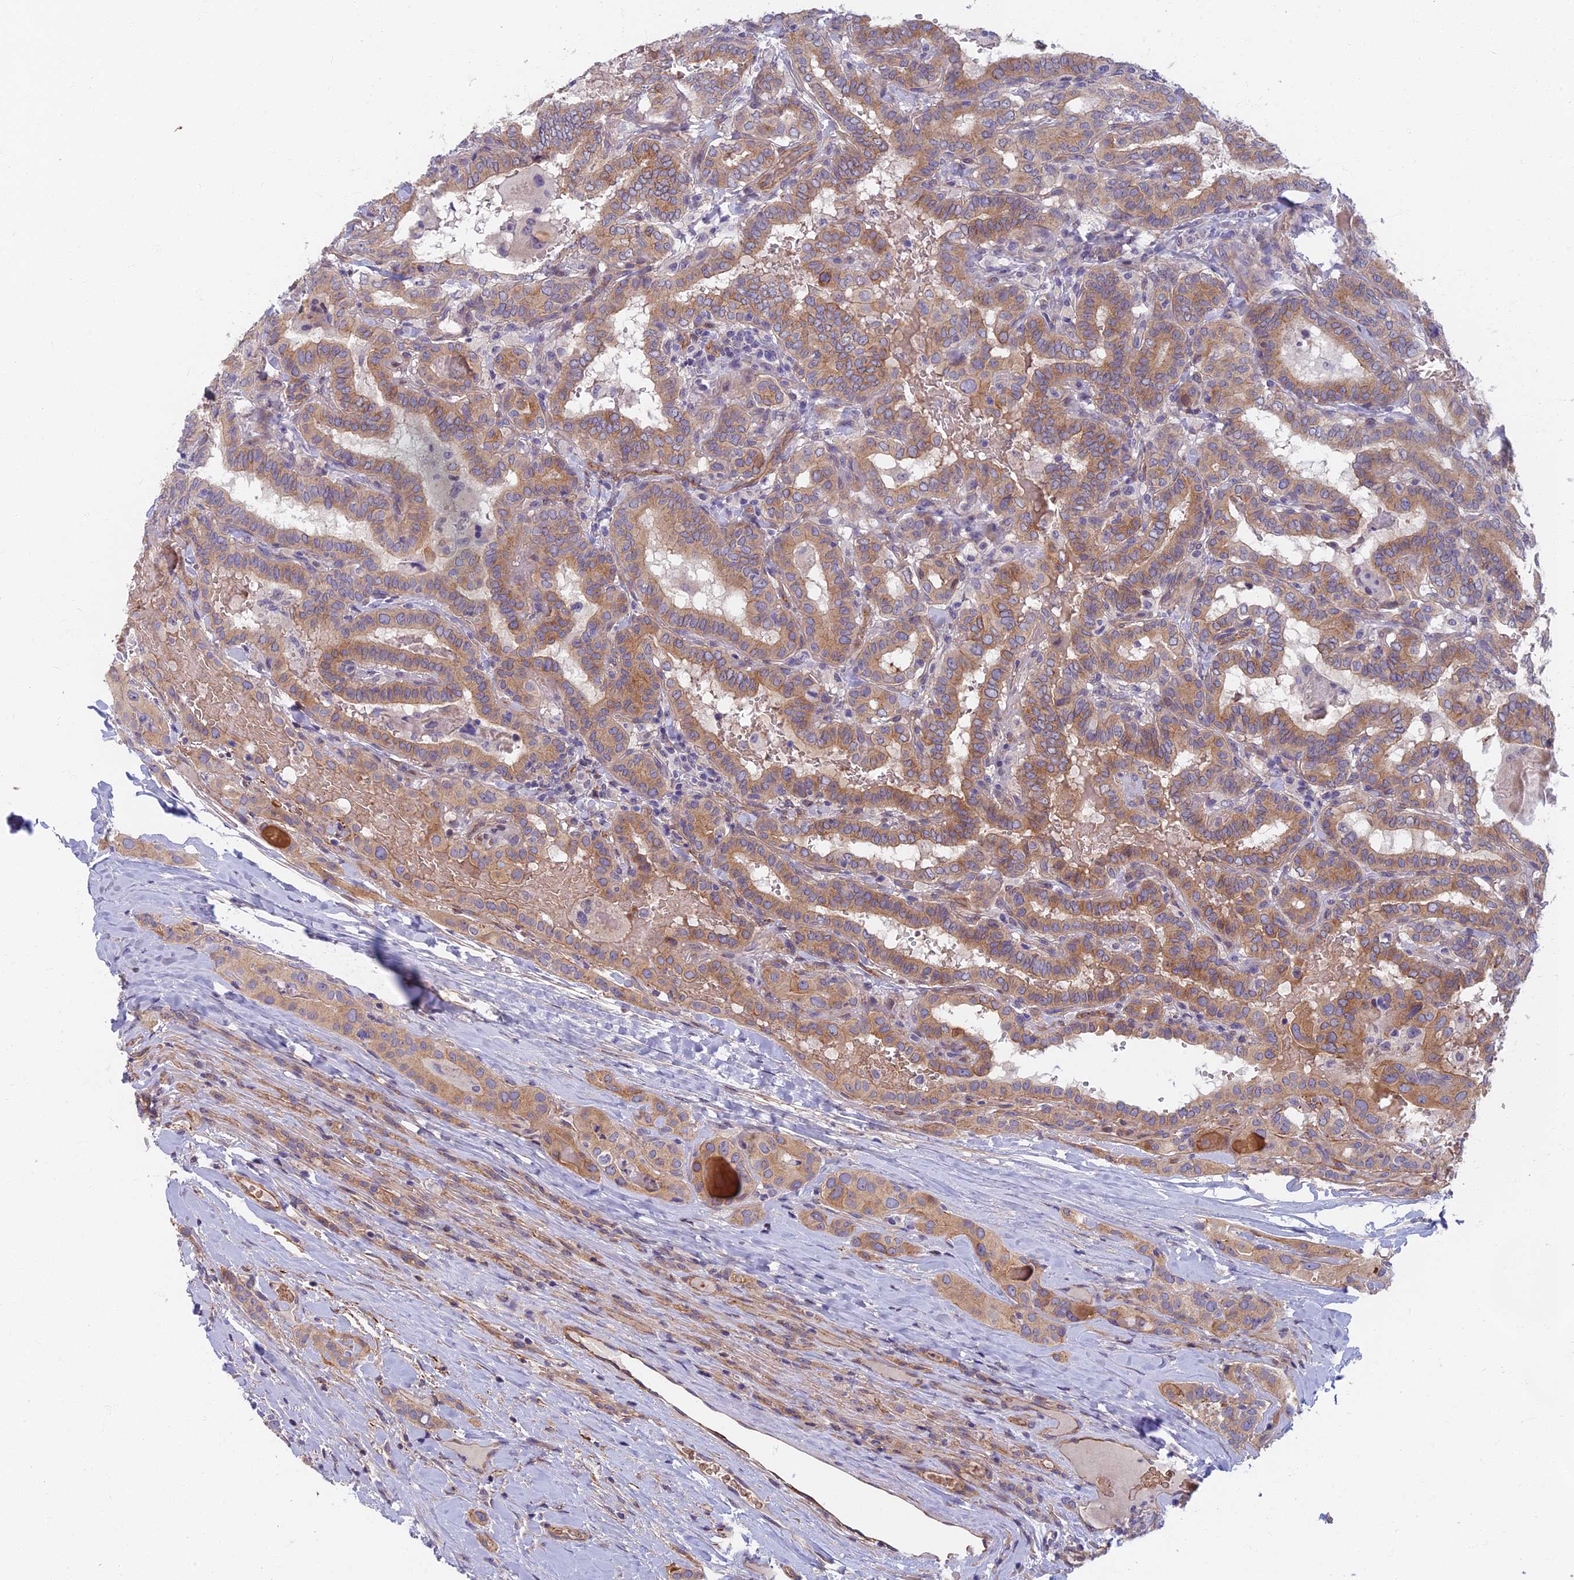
{"staining": {"intensity": "weak", "quantity": ">75%", "location": "cytoplasmic/membranous"}, "tissue": "thyroid cancer", "cell_type": "Tumor cells", "image_type": "cancer", "snomed": [{"axis": "morphology", "description": "Papillary adenocarcinoma, NOS"}, {"axis": "topography", "description": "Thyroid gland"}], "caption": "This photomicrograph displays immunohistochemistry (IHC) staining of human thyroid cancer (papillary adenocarcinoma), with low weak cytoplasmic/membranous expression in about >75% of tumor cells.", "gene": "RHBDL2", "patient": {"sex": "female", "age": 72}}